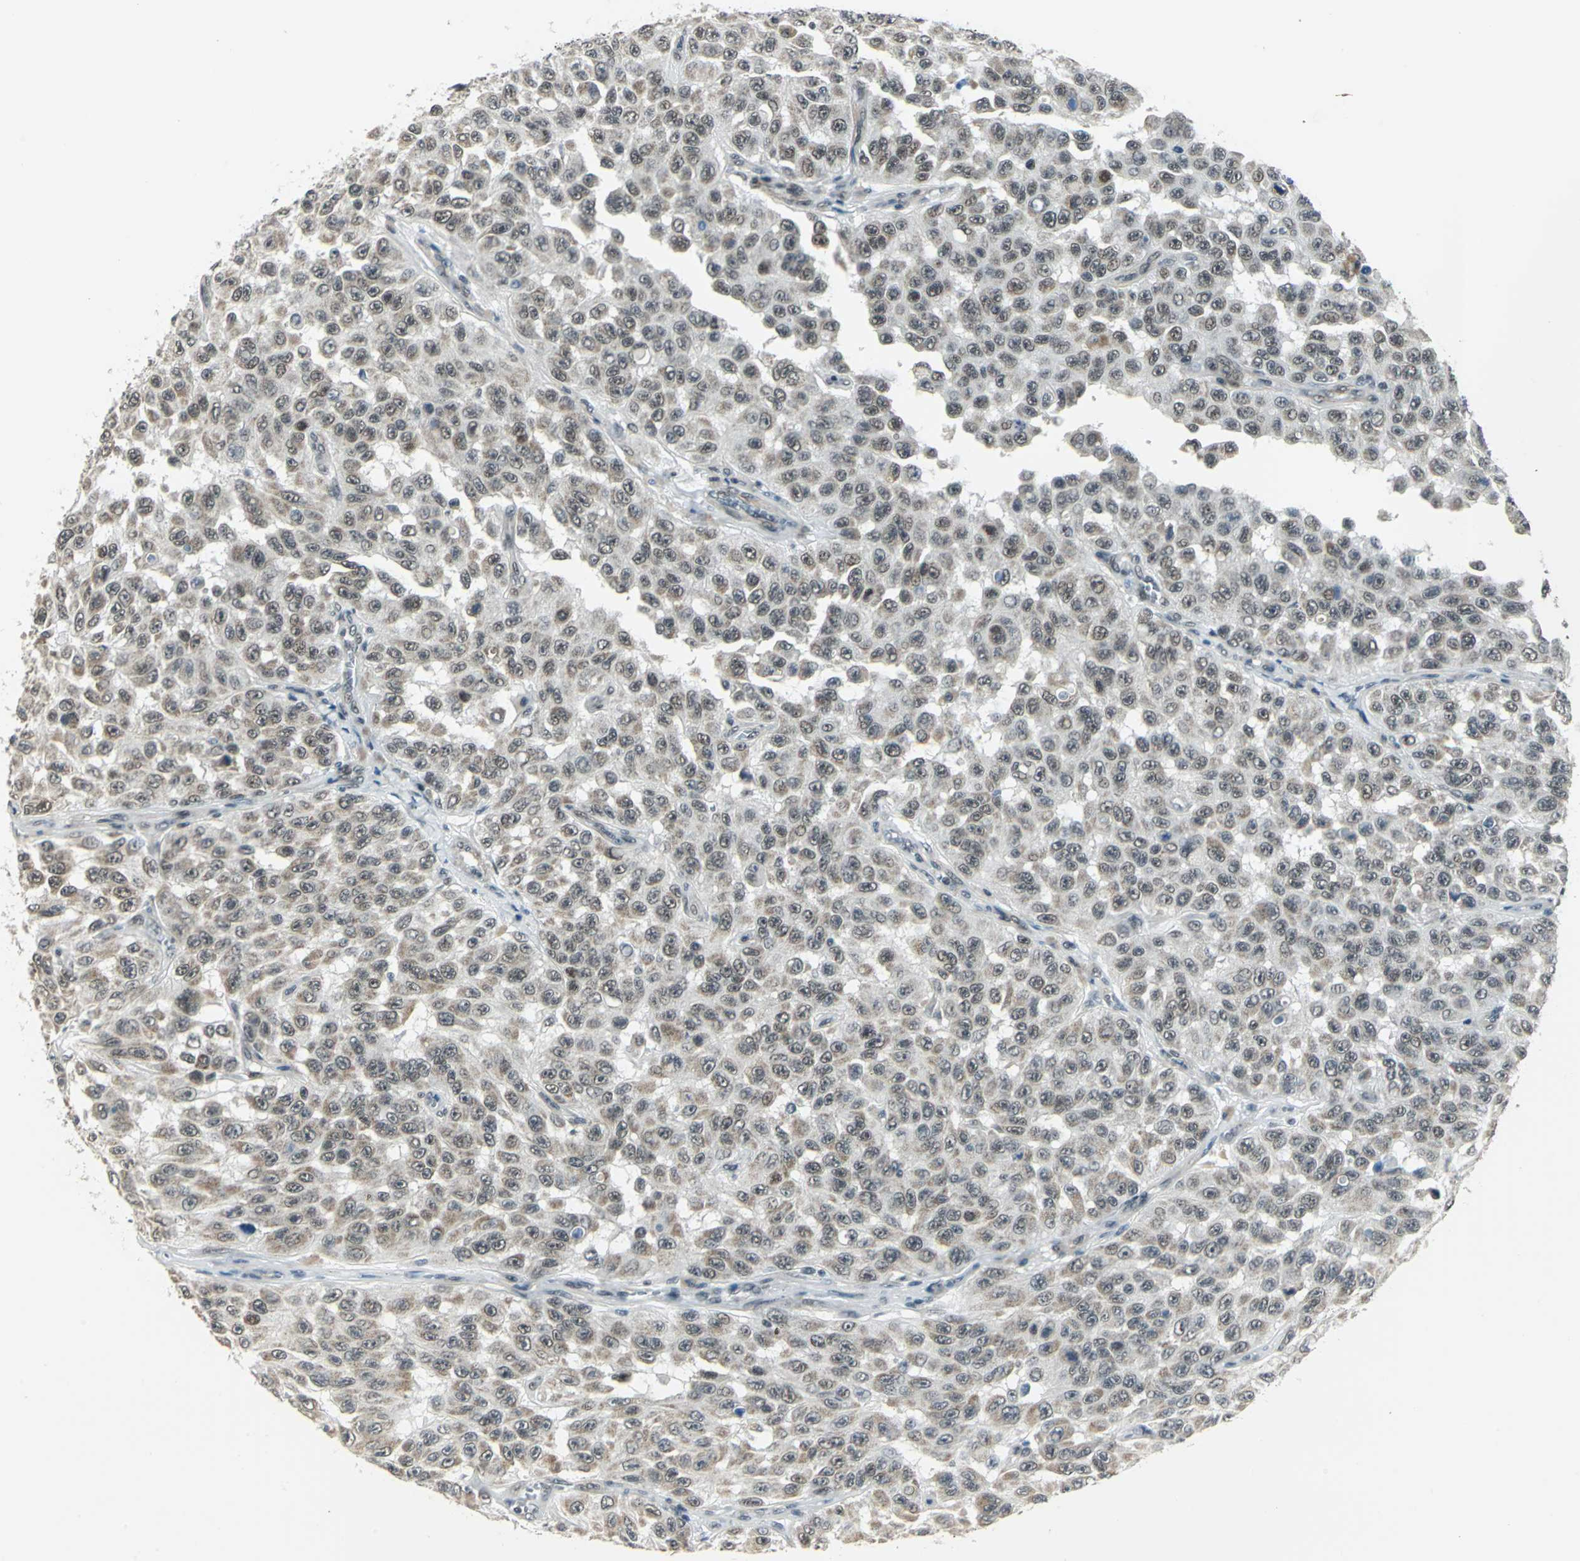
{"staining": {"intensity": "weak", "quantity": ">75%", "location": "cytoplasmic/membranous,nuclear"}, "tissue": "melanoma", "cell_type": "Tumor cells", "image_type": "cancer", "snomed": [{"axis": "morphology", "description": "Malignant melanoma, NOS"}, {"axis": "topography", "description": "Skin"}], "caption": "Immunohistochemistry (IHC) image of human melanoma stained for a protein (brown), which displays low levels of weak cytoplasmic/membranous and nuclear positivity in about >75% of tumor cells.", "gene": "MTA1", "patient": {"sex": "male", "age": 30}}